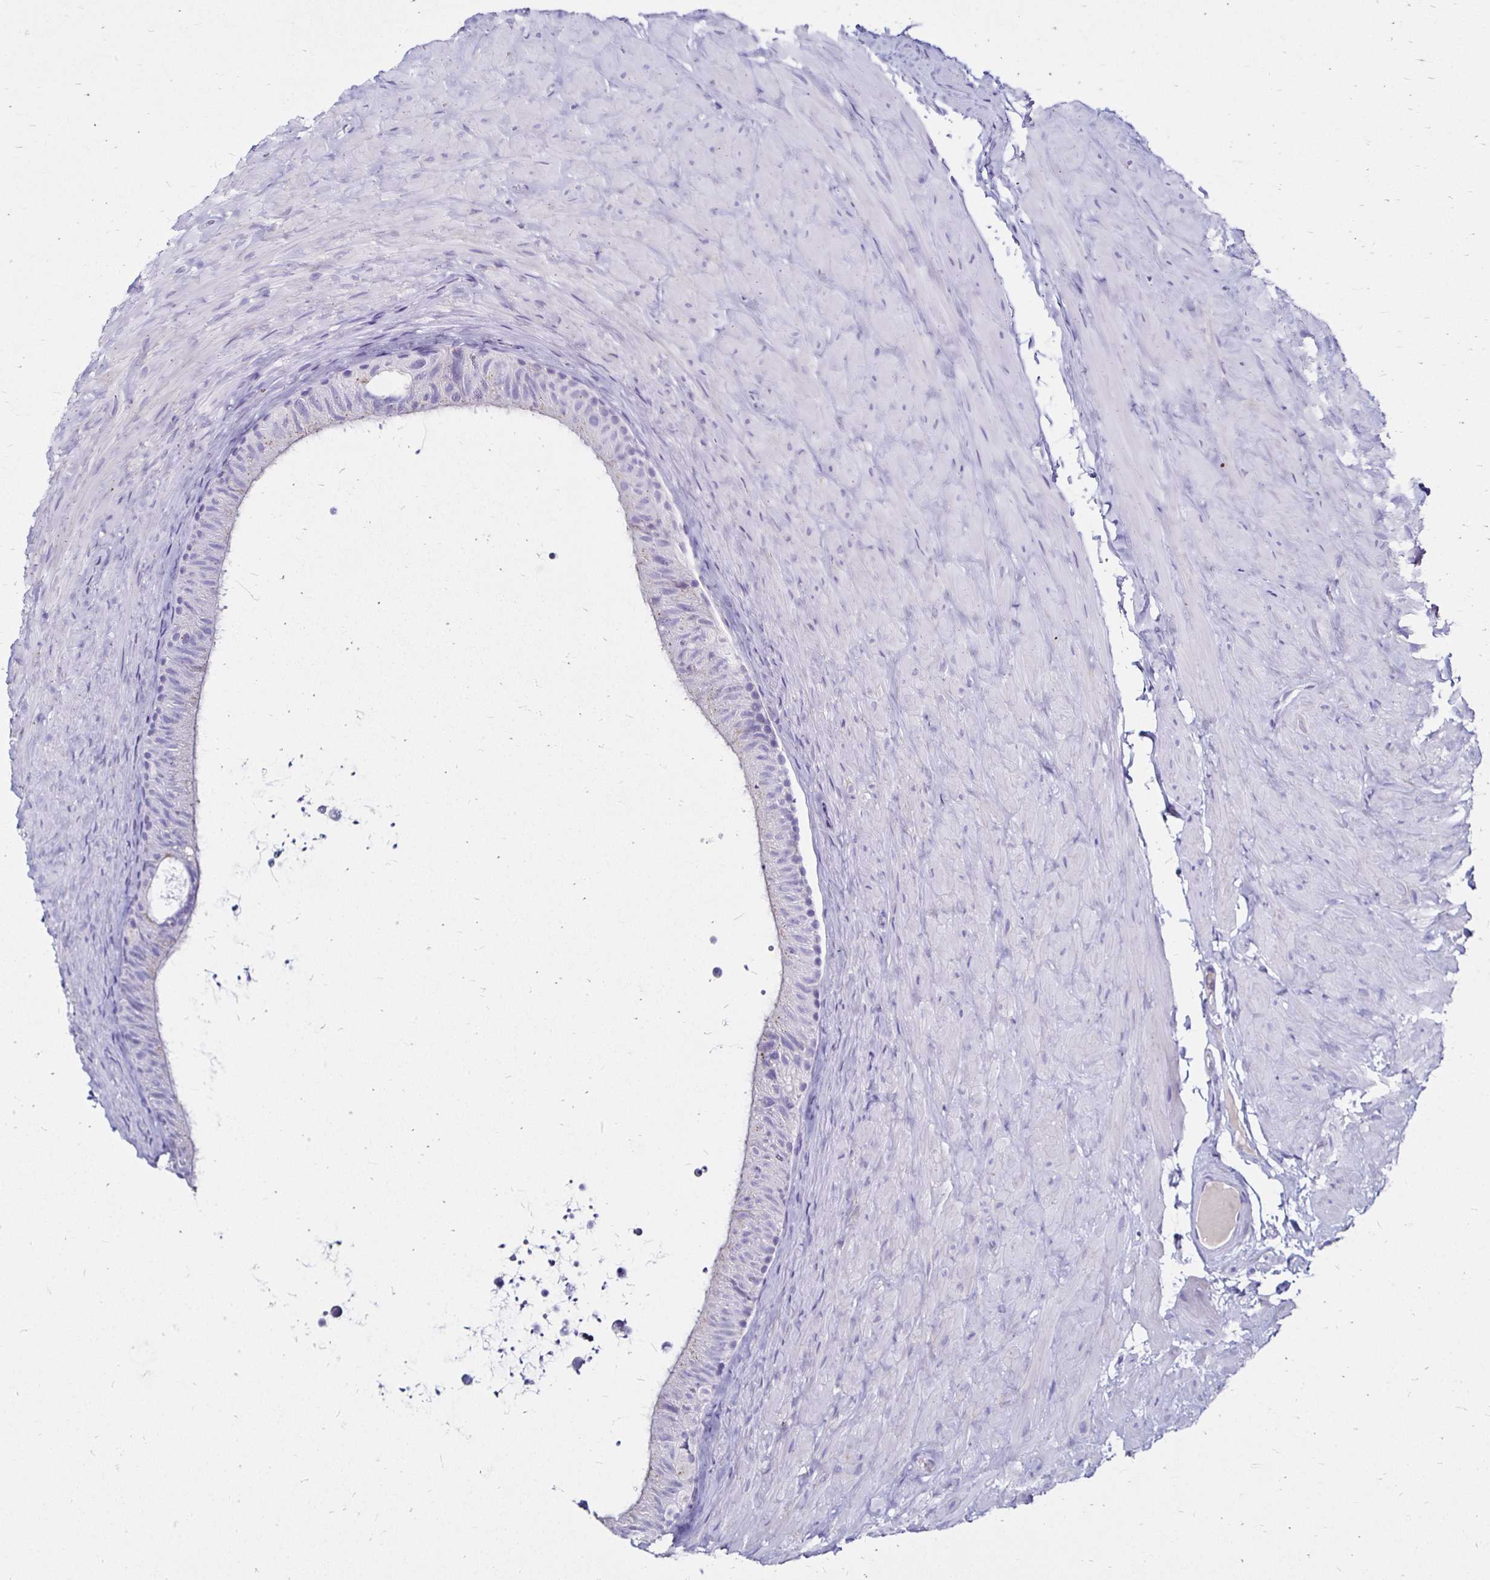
{"staining": {"intensity": "weak", "quantity": "<25%", "location": "cytoplasmic/membranous"}, "tissue": "epididymis", "cell_type": "Glandular cells", "image_type": "normal", "snomed": [{"axis": "morphology", "description": "Normal tissue, NOS"}, {"axis": "topography", "description": "Epididymis, spermatic cord, NOS"}, {"axis": "topography", "description": "Epididymis"}], "caption": "Benign epididymis was stained to show a protein in brown. There is no significant expression in glandular cells. Brightfield microscopy of IHC stained with DAB (brown) and hematoxylin (blue), captured at high magnification.", "gene": "KCNT1", "patient": {"sex": "male", "age": 31}}